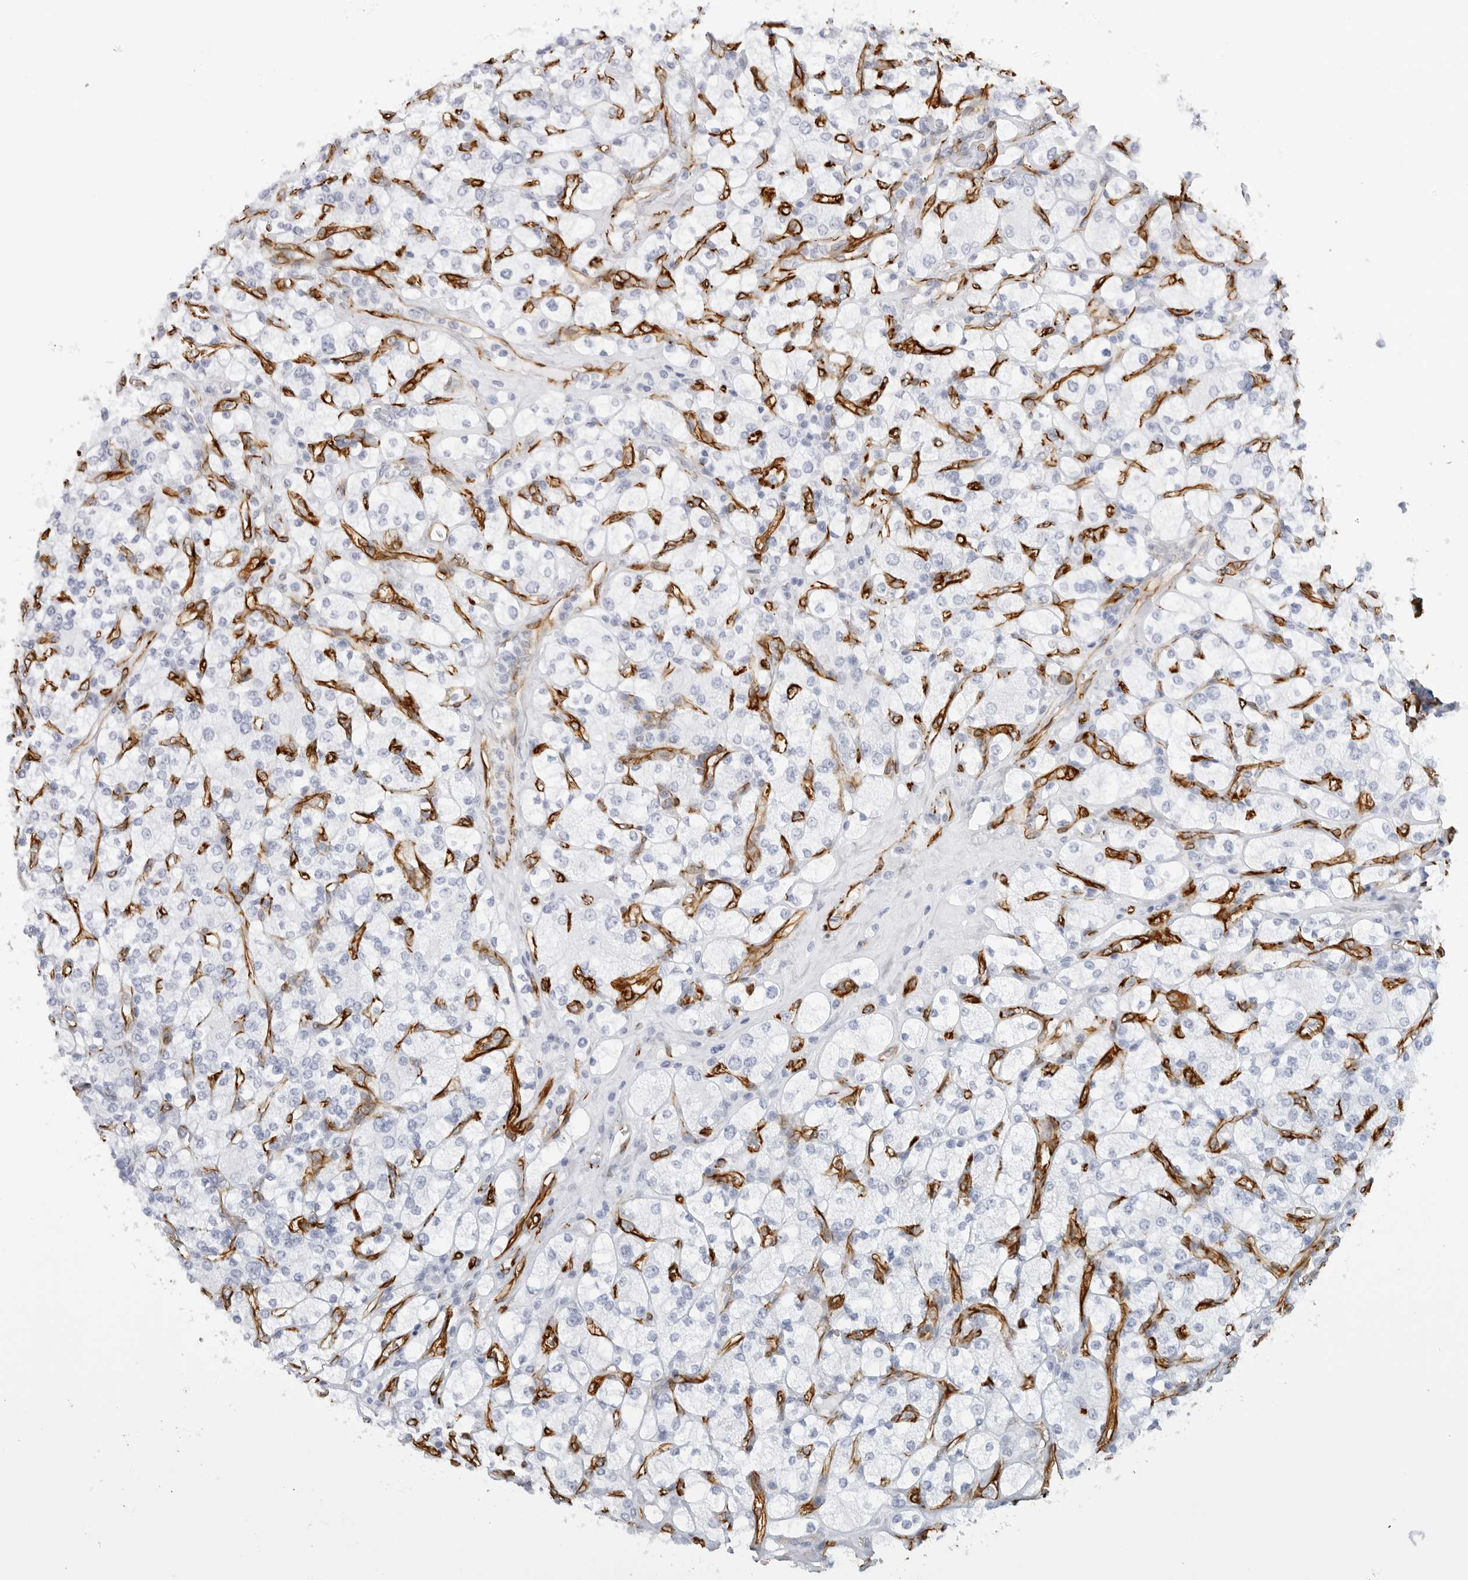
{"staining": {"intensity": "negative", "quantity": "none", "location": "none"}, "tissue": "renal cancer", "cell_type": "Tumor cells", "image_type": "cancer", "snomed": [{"axis": "morphology", "description": "Adenocarcinoma, NOS"}, {"axis": "topography", "description": "Kidney"}], "caption": "Protein analysis of renal adenocarcinoma displays no significant positivity in tumor cells.", "gene": "NES", "patient": {"sex": "male", "age": 77}}